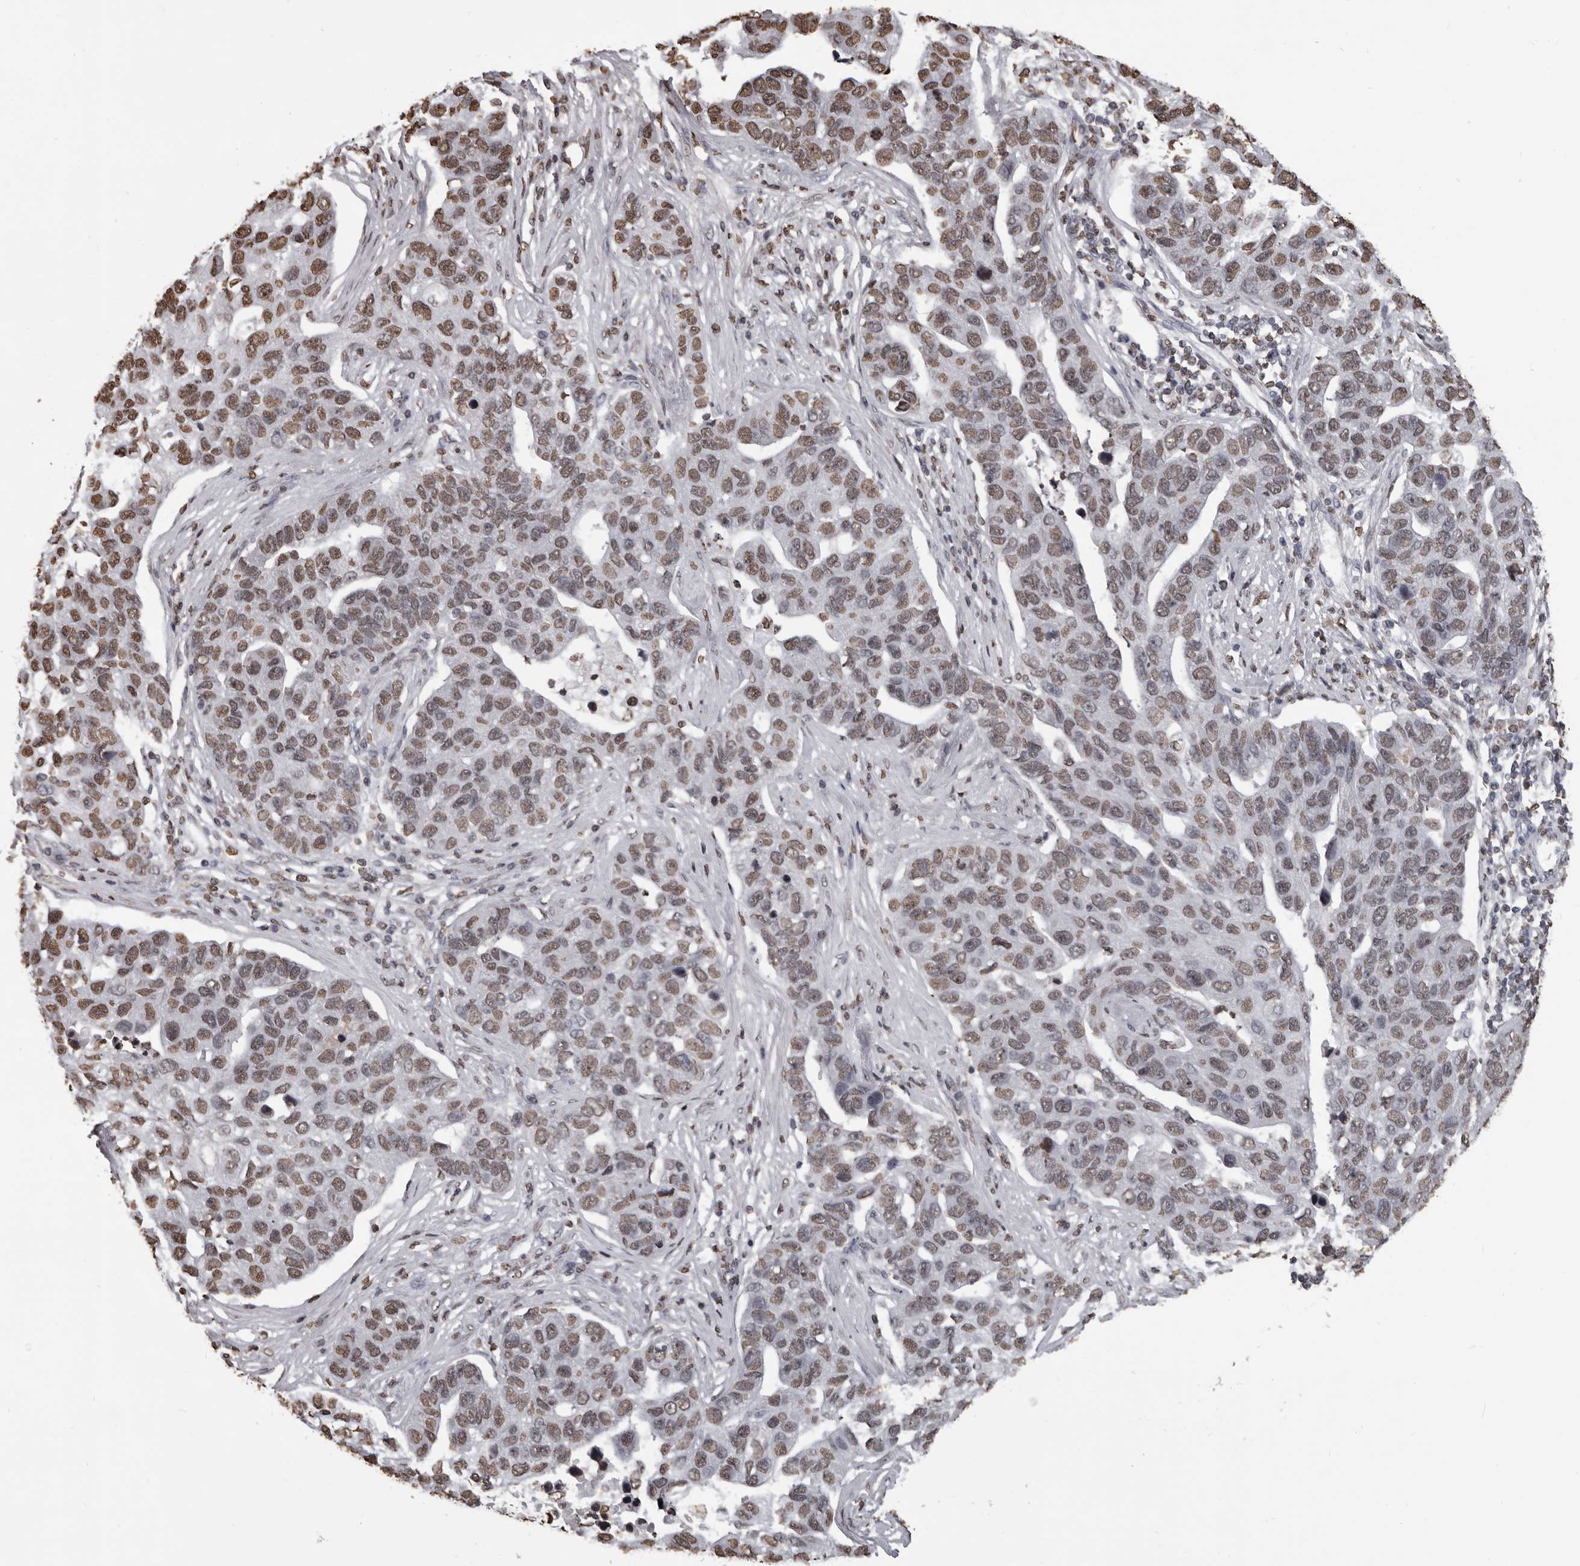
{"staining": {"intensity": "moderate", "quantity": ">75%", "location": "nuclear"}, "tissue": "pancreatic cancer", "cell_type": "Tumor cells", "image_type": "cancer", "snomed": [{"axis": "morphology", "description": "Adenocarcinoma, NOS"}, {"axis": "topography", "description": "Pancreas"}], "caption": "Immunohistochemistry micrograph of neoplastic tissue: pancreatic cancer (adenocarcinoma) stained using IHC demonstrates medium levels of moderate protein expression localized specifically in the nuclear of tumor cells, appearing as a nuclear brown color.", "gene": "AHR", "patient": {"sex": "female", "age": 61}}